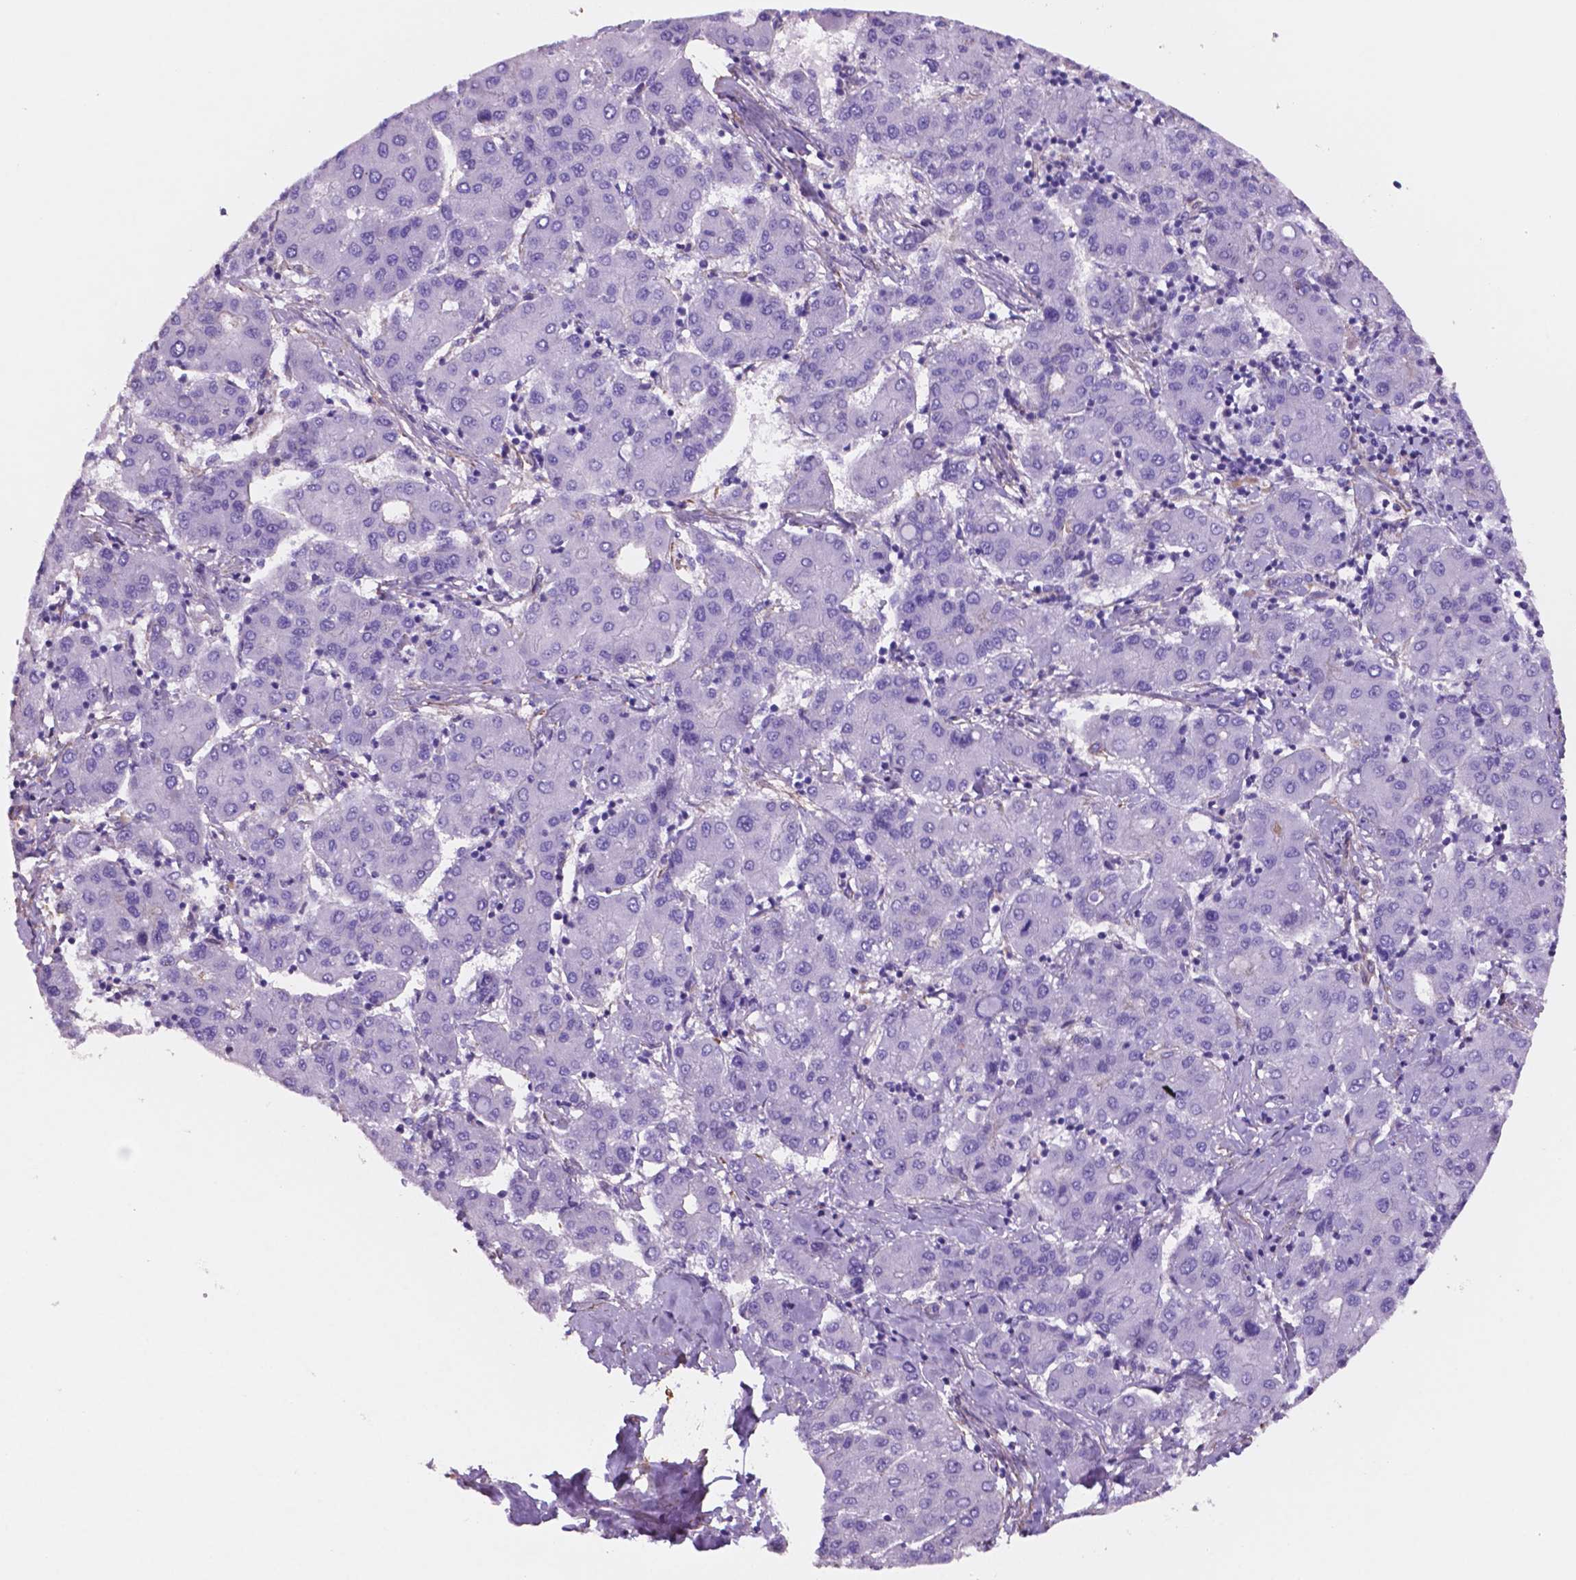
{"staining": {"intensity": "negative", "quantity": "none", "location": "none"}, "tissue": "liver cancer", "cell_type": "Tumor cells", "image_type": "cancer", "snomed": [{"axis": "morphology", "description": "Carcinoma, Hepatocellular, NOS"}, {"axis": "topography", "description": "Liver"}], "caption": "Liver cancer was stained to show a protein in brown. There is no significant positivity in tumor cells. (DAB (3,3'-diaminobenzidine) IHC with hematoxylin counter stain).", "gene": "TOR2A", "patient": {"sex": "male", "age": 65}}